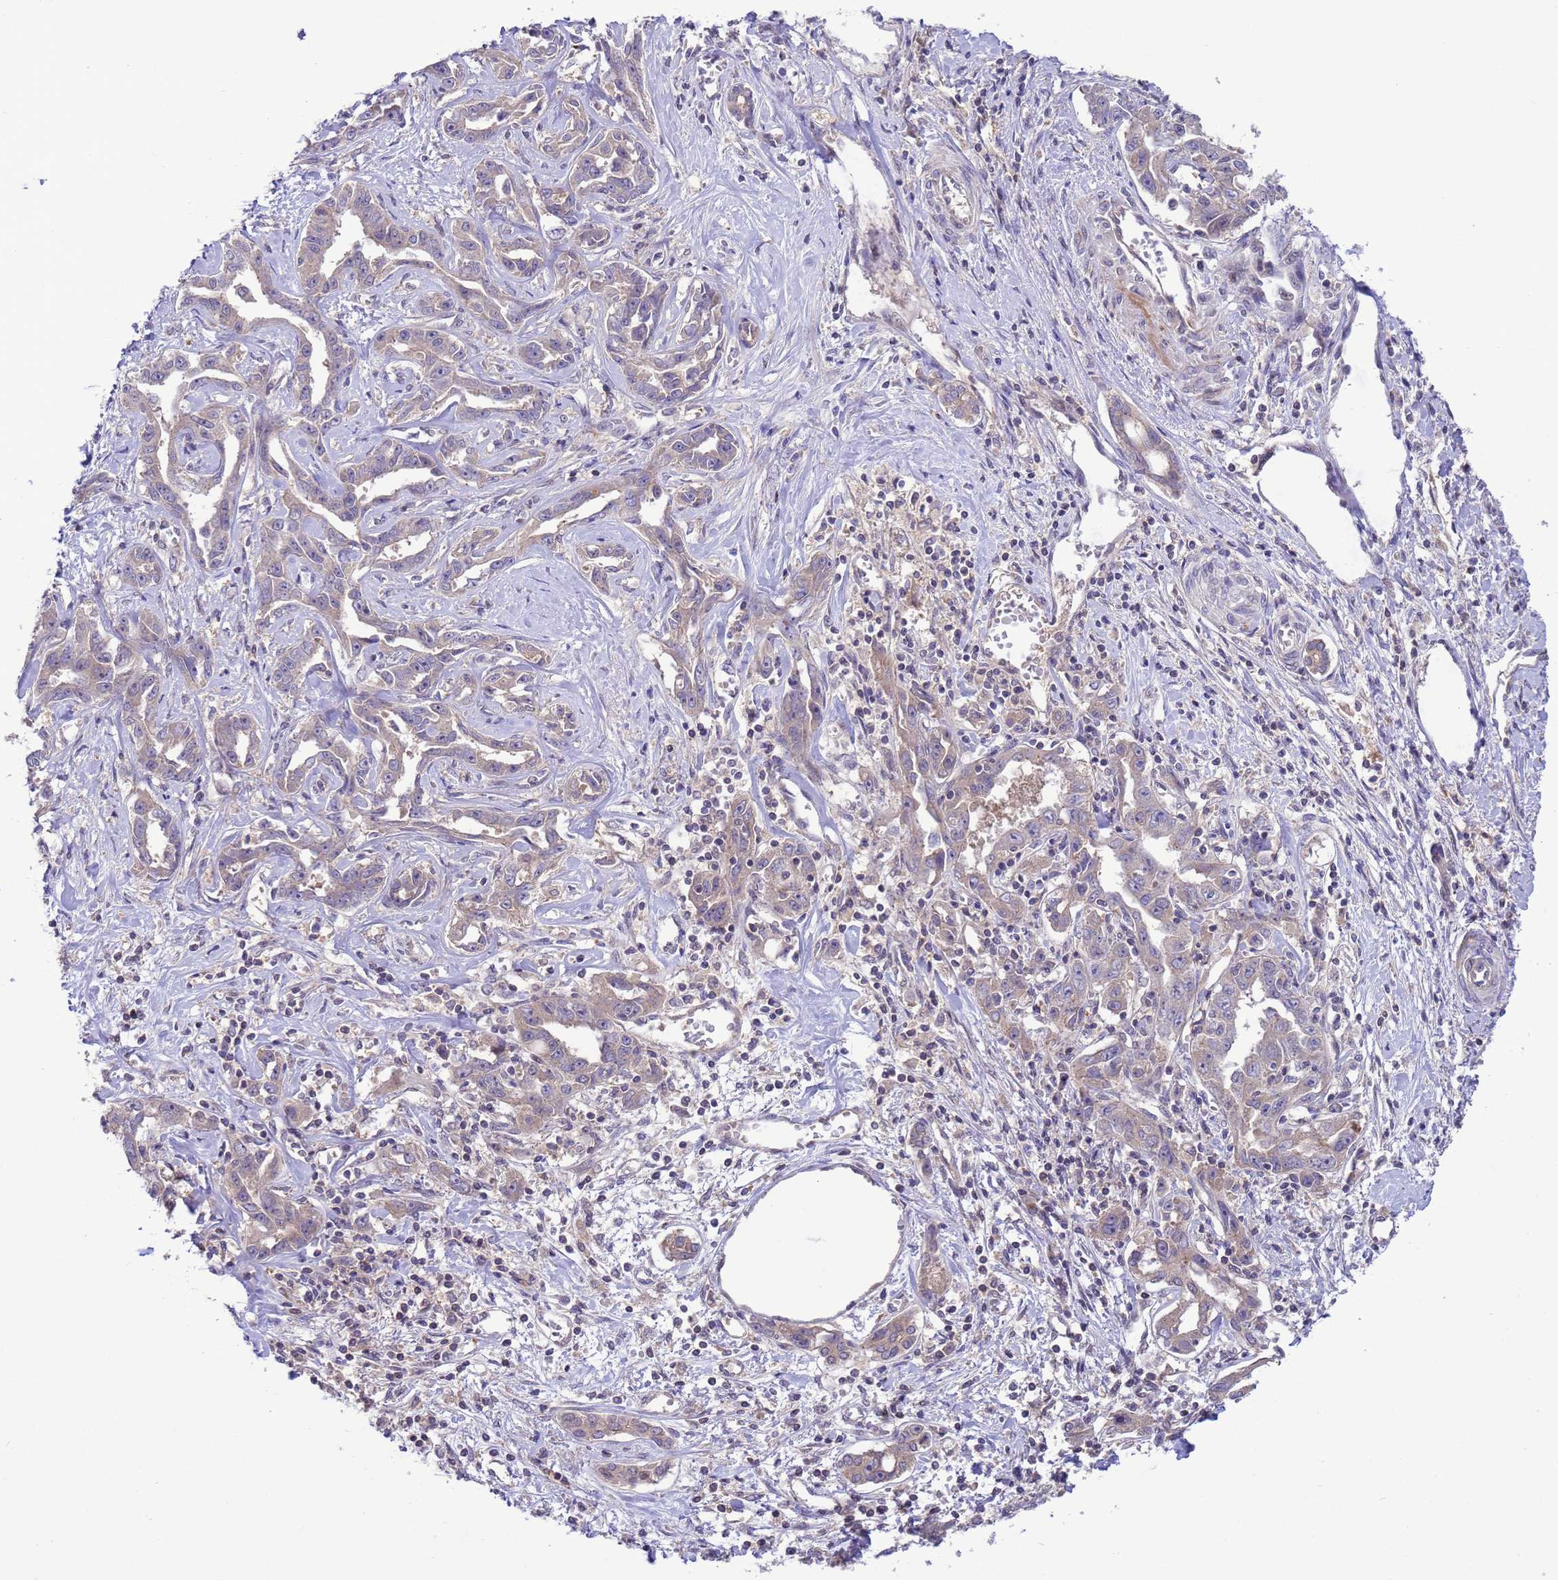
{"staining": {"intensity": "weak", "quantity": "<25%", "location": "cytoplasmic/membranous"}, "tissue": "liver cancer", "cell_type": "Tumor cells", "image_type": "cancer", "snomed": [{"axis": "morphology", "description": "Cholangiocarcinoma"}, {"axis": "topography", "description": "Liver"}], "caption": "Immunohistochemistry (IHC) of cholangiocarcinoma (liver) demonstrates no staining in tumor cells.", "gene": "GJA10", "patient": {"sex": "male", "age": 59}}